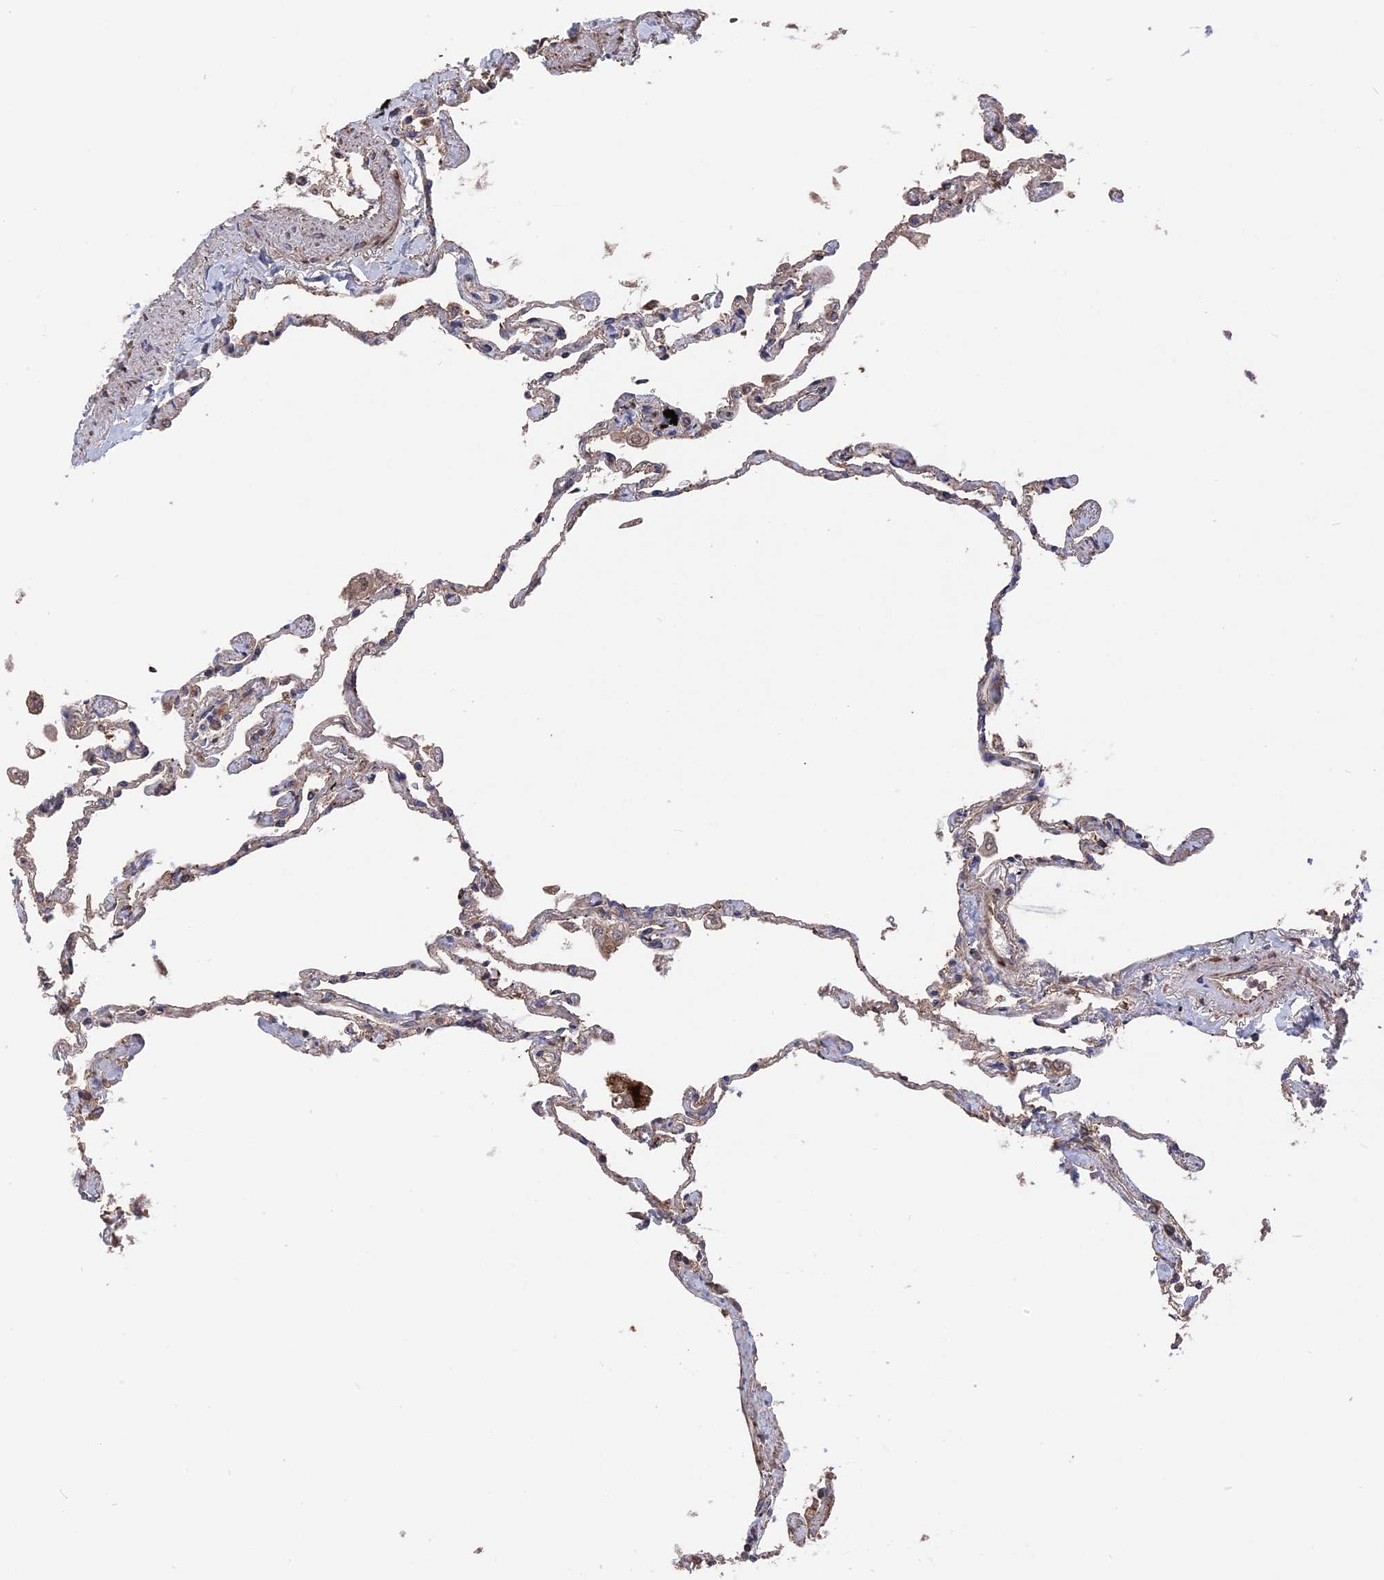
{"staining": {"intensity": "moderate", "quantity": "<25%", "location": "cytoplasmic/membranous"}, "tissue": "lung", "cell_type": "Alveolar cells", "image_type": "normal", "snomed": [{"axis": "morphology", "description": "Normal tissue, NOS"}, {"axis": "topography", "description": "Lung"}], "caption": "Immunohistochemistry photomicrograph of benign lung: human lung stained using immunohistochemistry (IHC) shows low levels of moderate protein expression localized specifically in the cytoplasmic/membranous of alveolar cells, appearing as a cytoplasmic/membranous brown color.", "gene": "TELO2", "patient": {"sex": "female", "age": 67}}